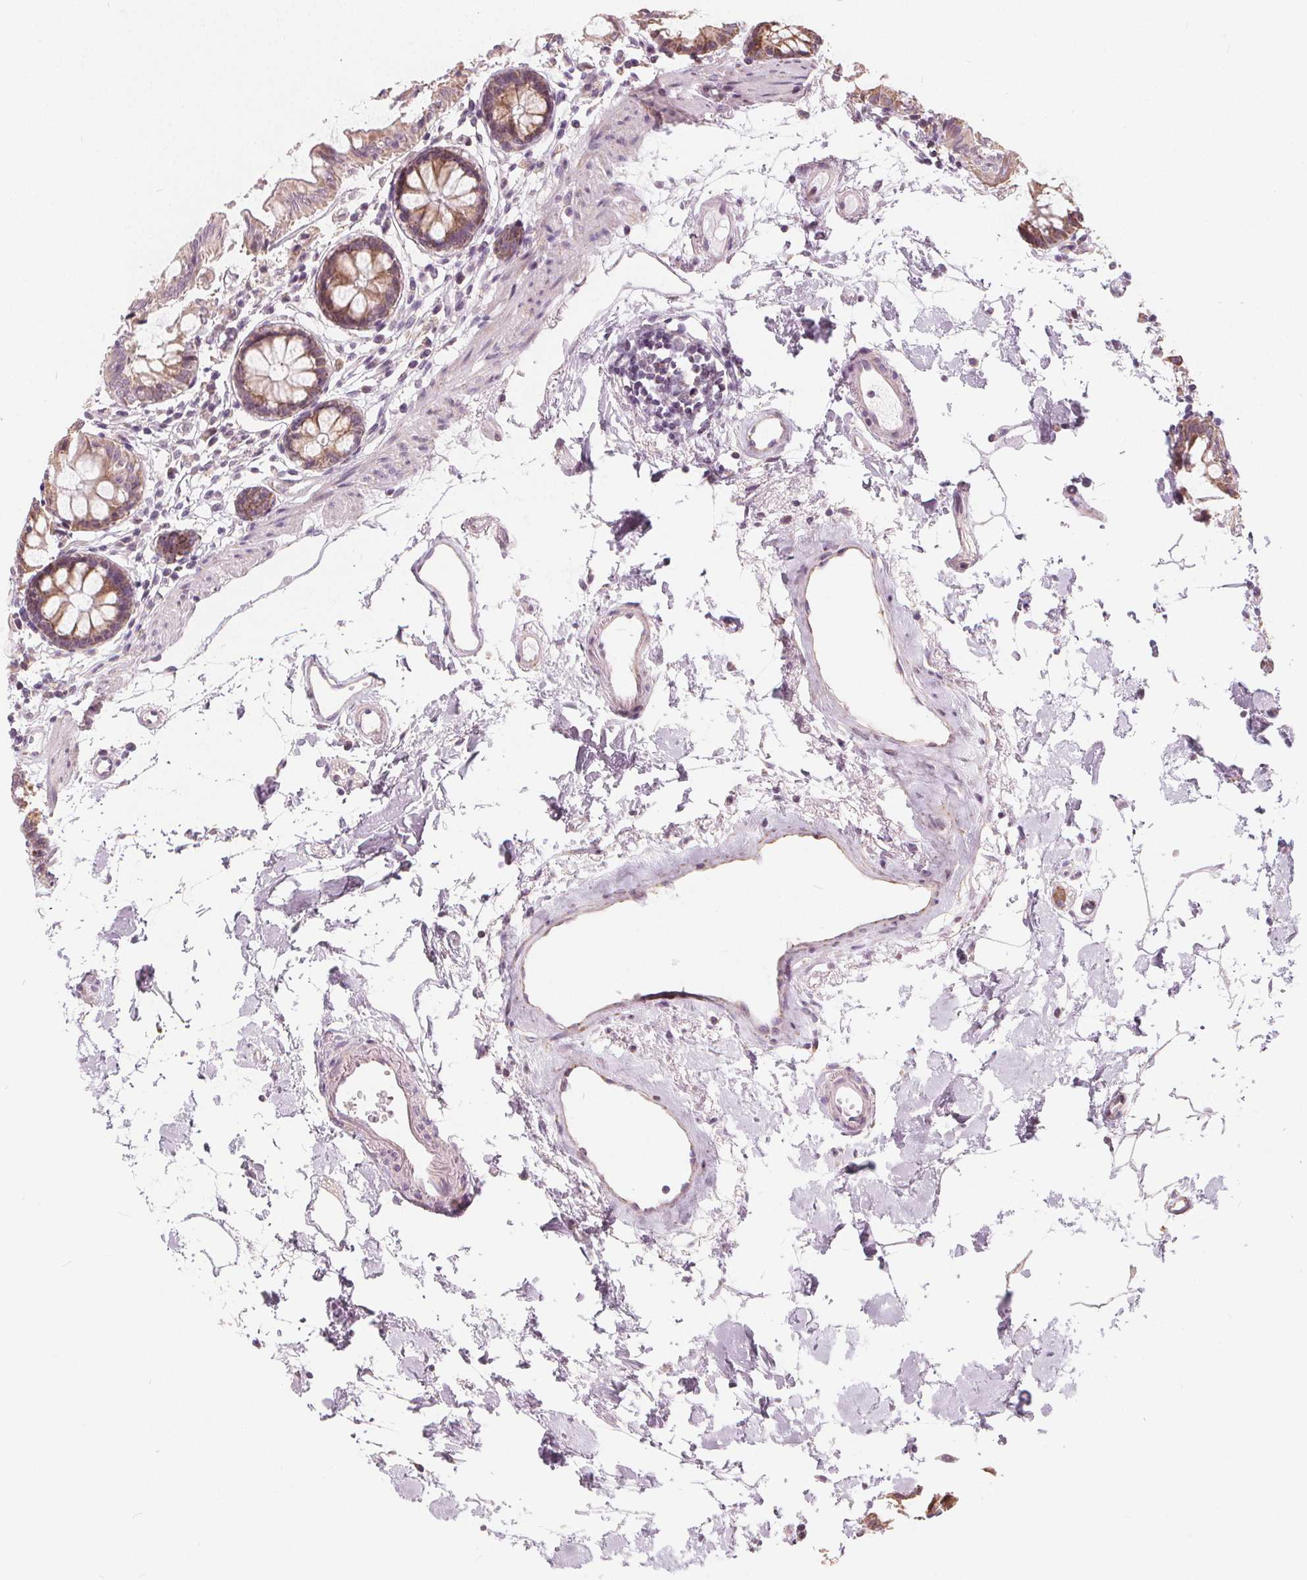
{"staining": {"intensity": "negative", "quantity": "none", "location": "none"}, "tissue": "colon", "cell_type": "Endothelial cells", "image_type": "normal", "snomed": [{"axis": "morphology", "description": "Normal tissue, NOS"}, {"axis": "topography", "description": "Colon"}], "caption": "High magnification brightfield microscopy of benign colon stained with DAB (3,3'-diaminobenzidine) (brown) and counterstained with hematoxylin (blue): endothelial cells show no significant staining. Brightfield microscopy of IHC stained with DAB (3,3'-diaminobenzidine) (brown) and hematoxylin (blue), captured at high magnification.", "gene": "NUP210L", "patient": {"sex": "female", "age": 84}}